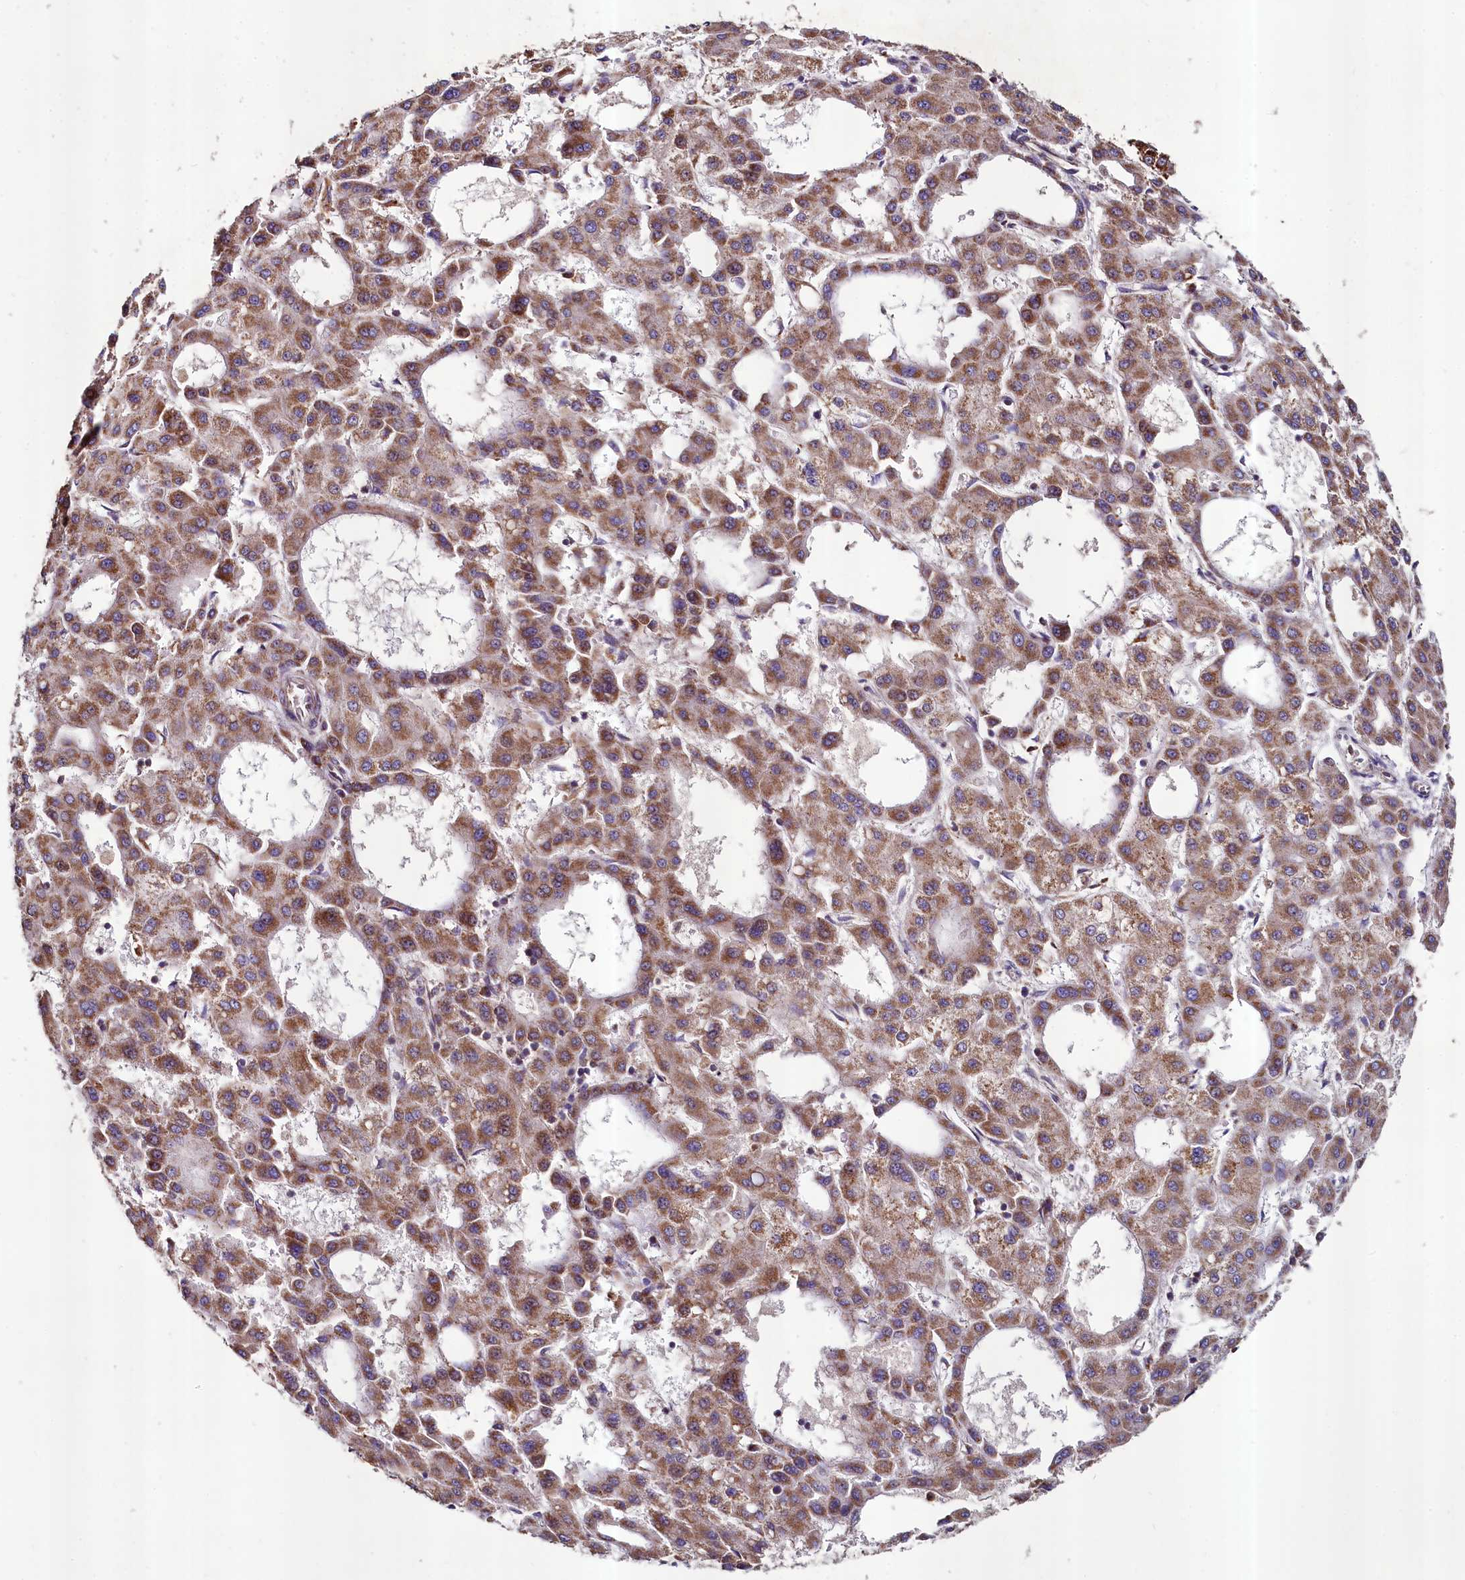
{"staining": {"intensity": "moderate", "quantity": ">75%", "location": "cytoplasmic/membranous"}, "tissue": "liver cancer", "cell_type": "Tumor cells", "image_type": "cancer", "snomed": [{"axis": "morphology", "description": "Carcinoma, Hepatocellular, NOS"}, {"axis": "topography", "description": "Liver"}], "caption": "Liver cancer stained with a brown dye displays moderate cytoplasmic/membranous positive expression in about >75% of tumor cells.", "gene": "METTL4", "patient": {"sex": "male", "age": 47}}